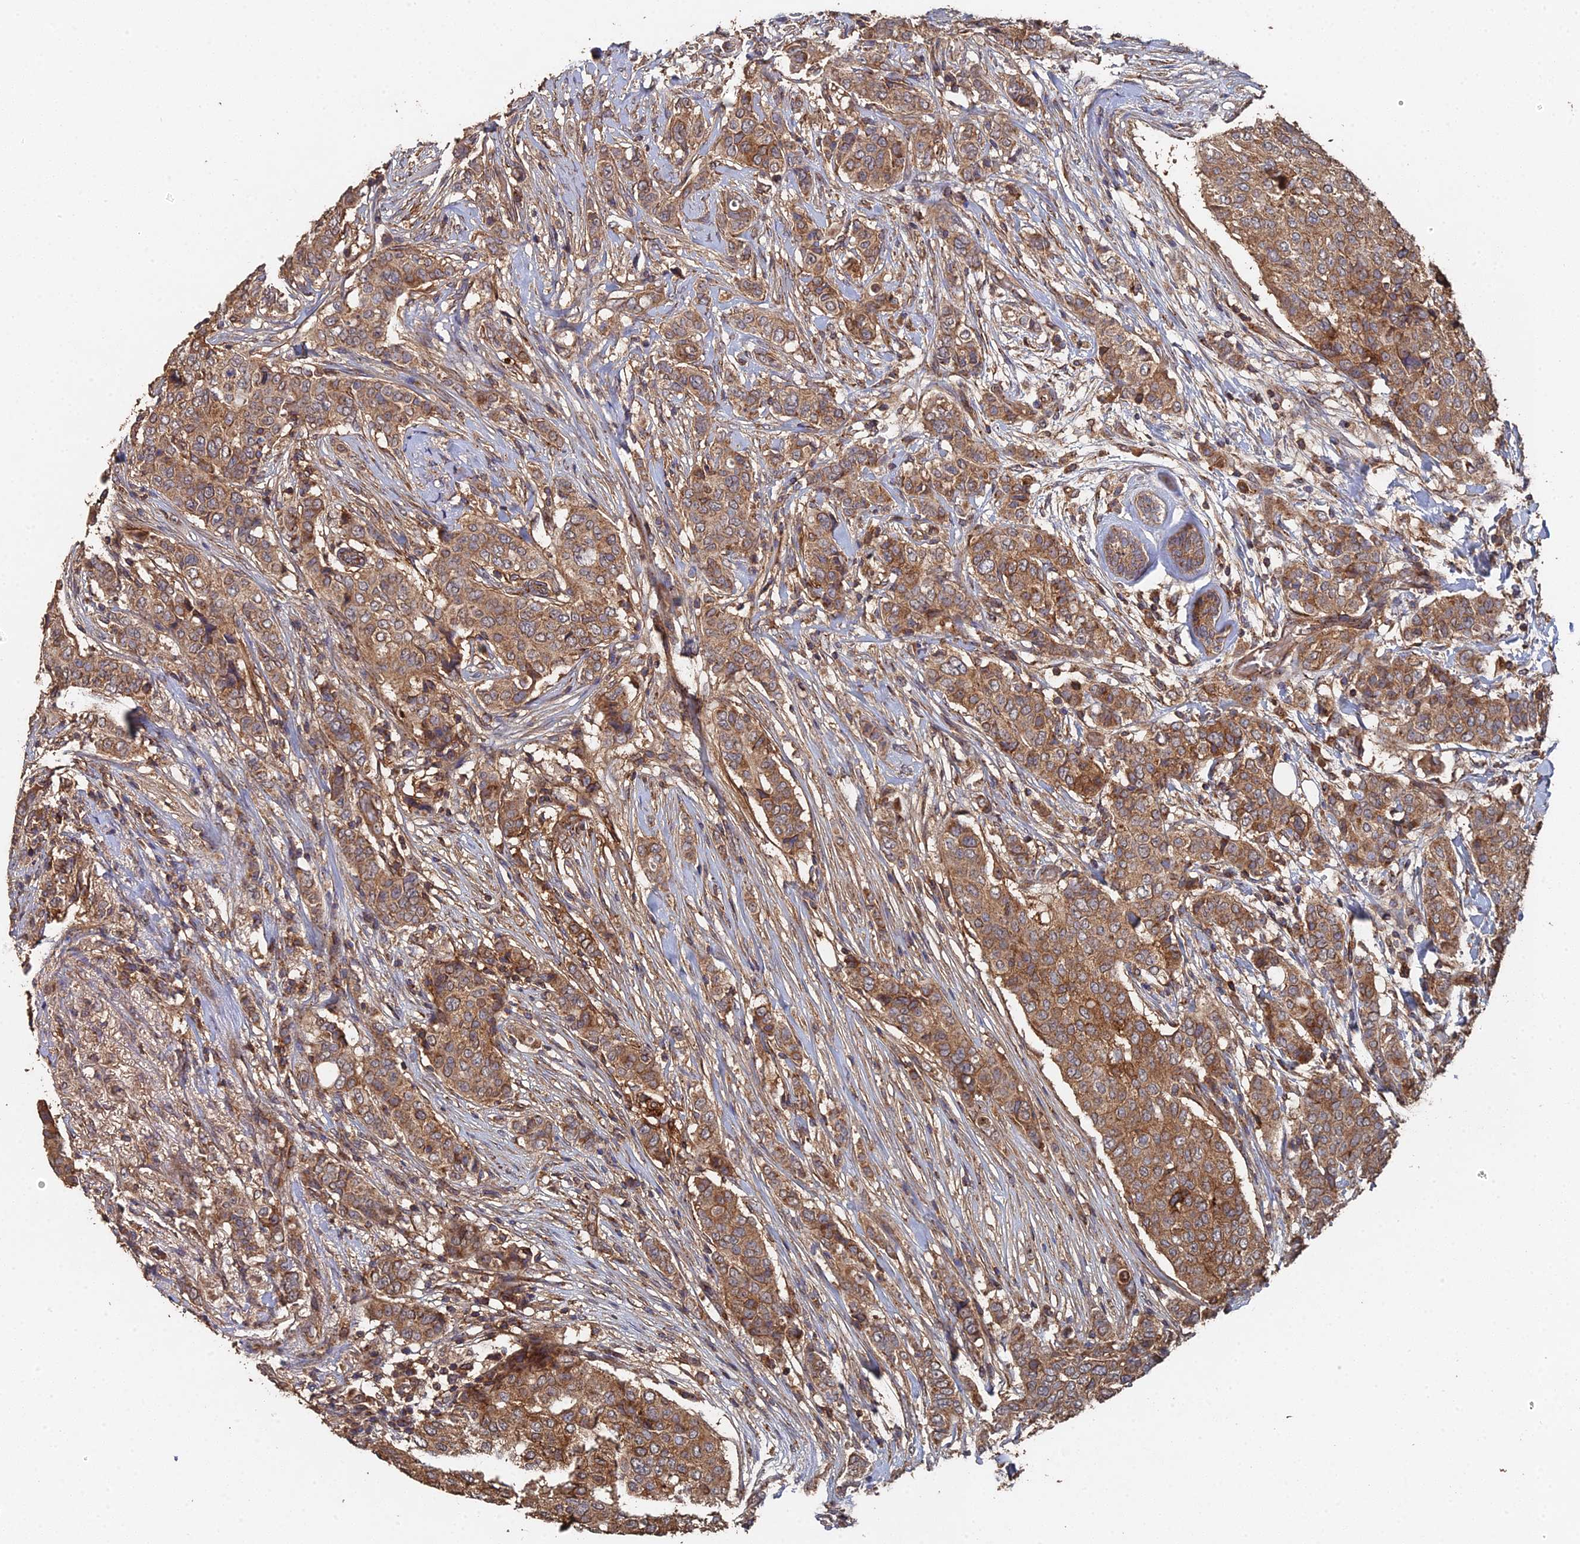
{"staining": {"intensity": "moderate", "quantity": ">75%", "location": "cytoplasmic/membranous"}, "tissue": "breast cancer", "cell_type": "Tumor cells", "image_type": "cancer", "snomed": [{"axis": "morphology", "description": "Lobular carcinoma"}, {"axis": "topography", "description": "Breast"}], "caption": "Breast lobular carcinoma stained with DAB IHC displays medium levels of moderate cytoplasmic/membranous staining in about >75% of tumor cells.", "gene": "SPANXN4", "patient": {"sex": "female", "age": 51}}